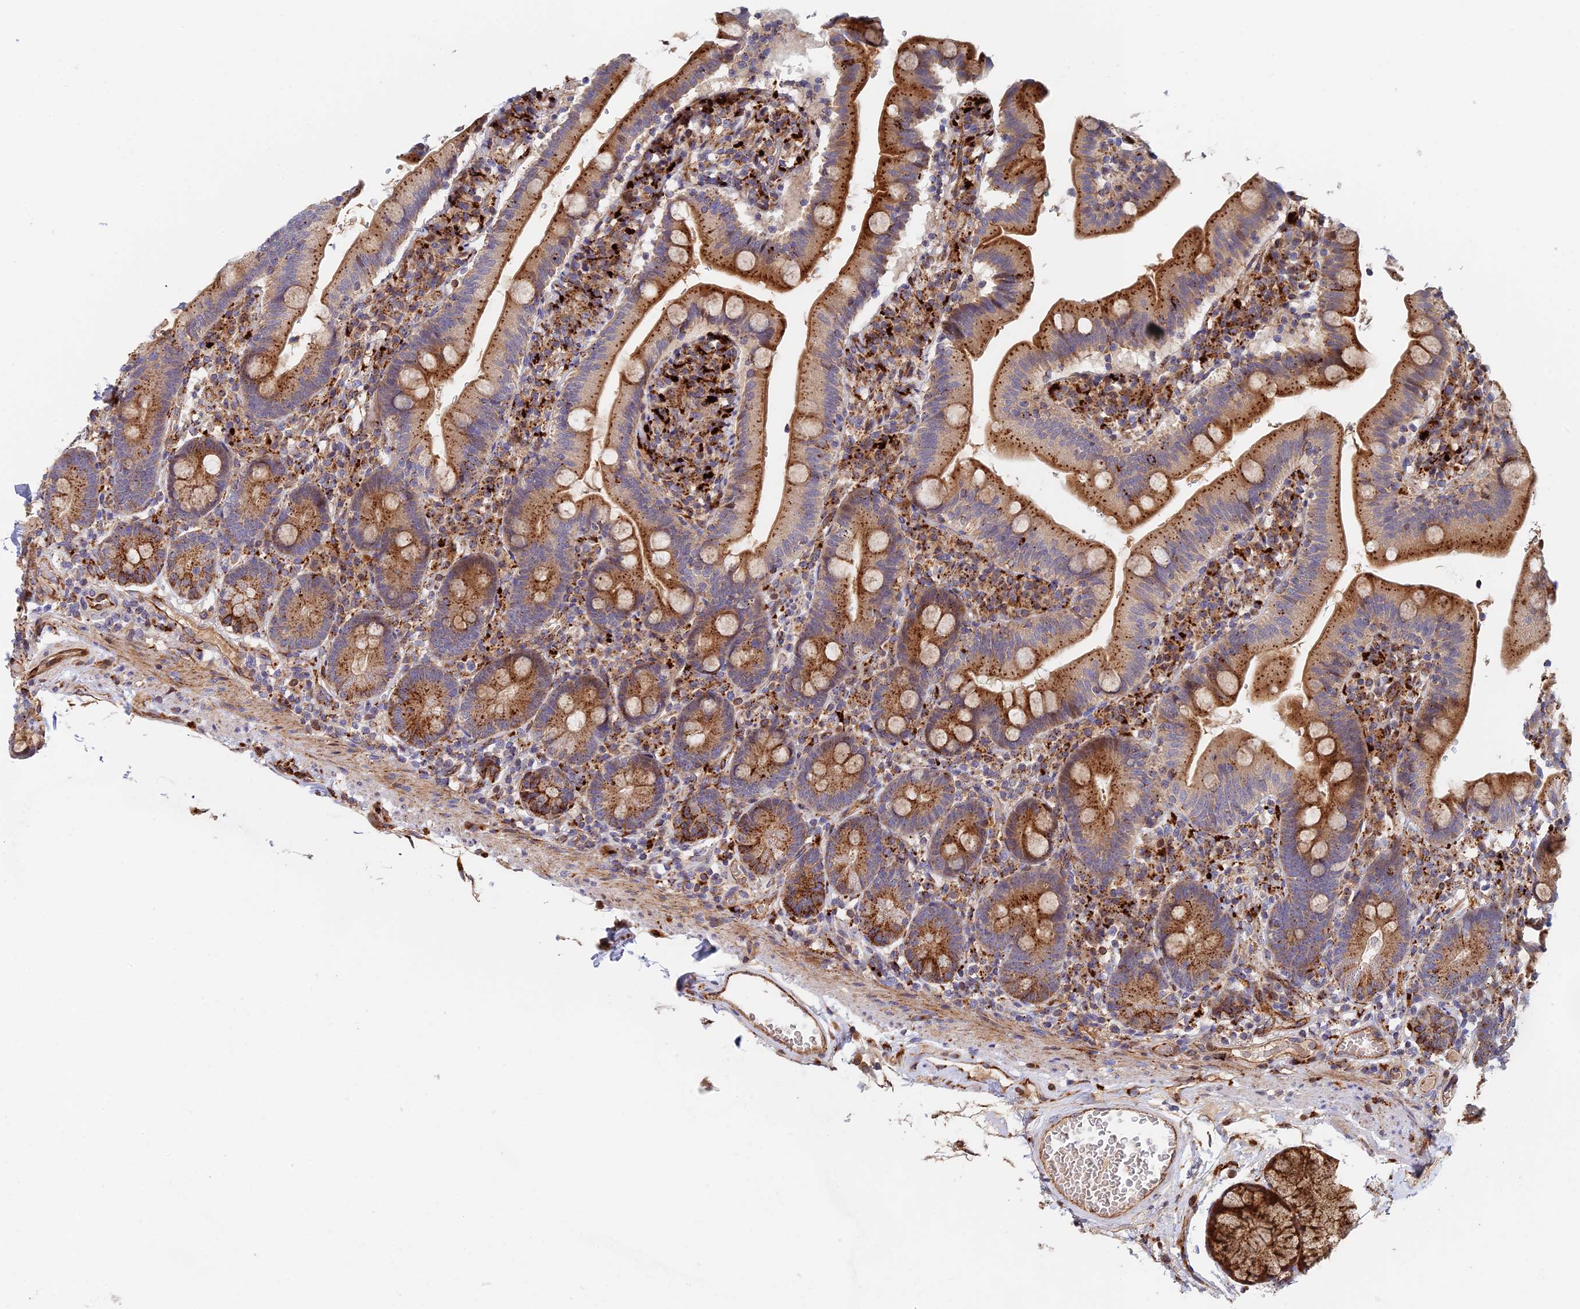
{"staining": {"intensity": "moderate", "quantity": ">75%", "location": "cytoplasmic/membranous"}, "tissue": "duodenum", "cell_type": "Glandular cells", "image_type": "normal", "snomed": [{"axis": "morphology", "description": "Normal tissue, NOS"}, {"axis": "topography", "description": "Duodenum"}], "caption": "This micrograph exhibits immunohistochemistry staining of benign human duodenum, with medium moderate cytoplasmic/membranous staining in about >75% of glandular cells.", "gene": "PPP2R3C", "patient": {"sex": "female", "age": 67}}